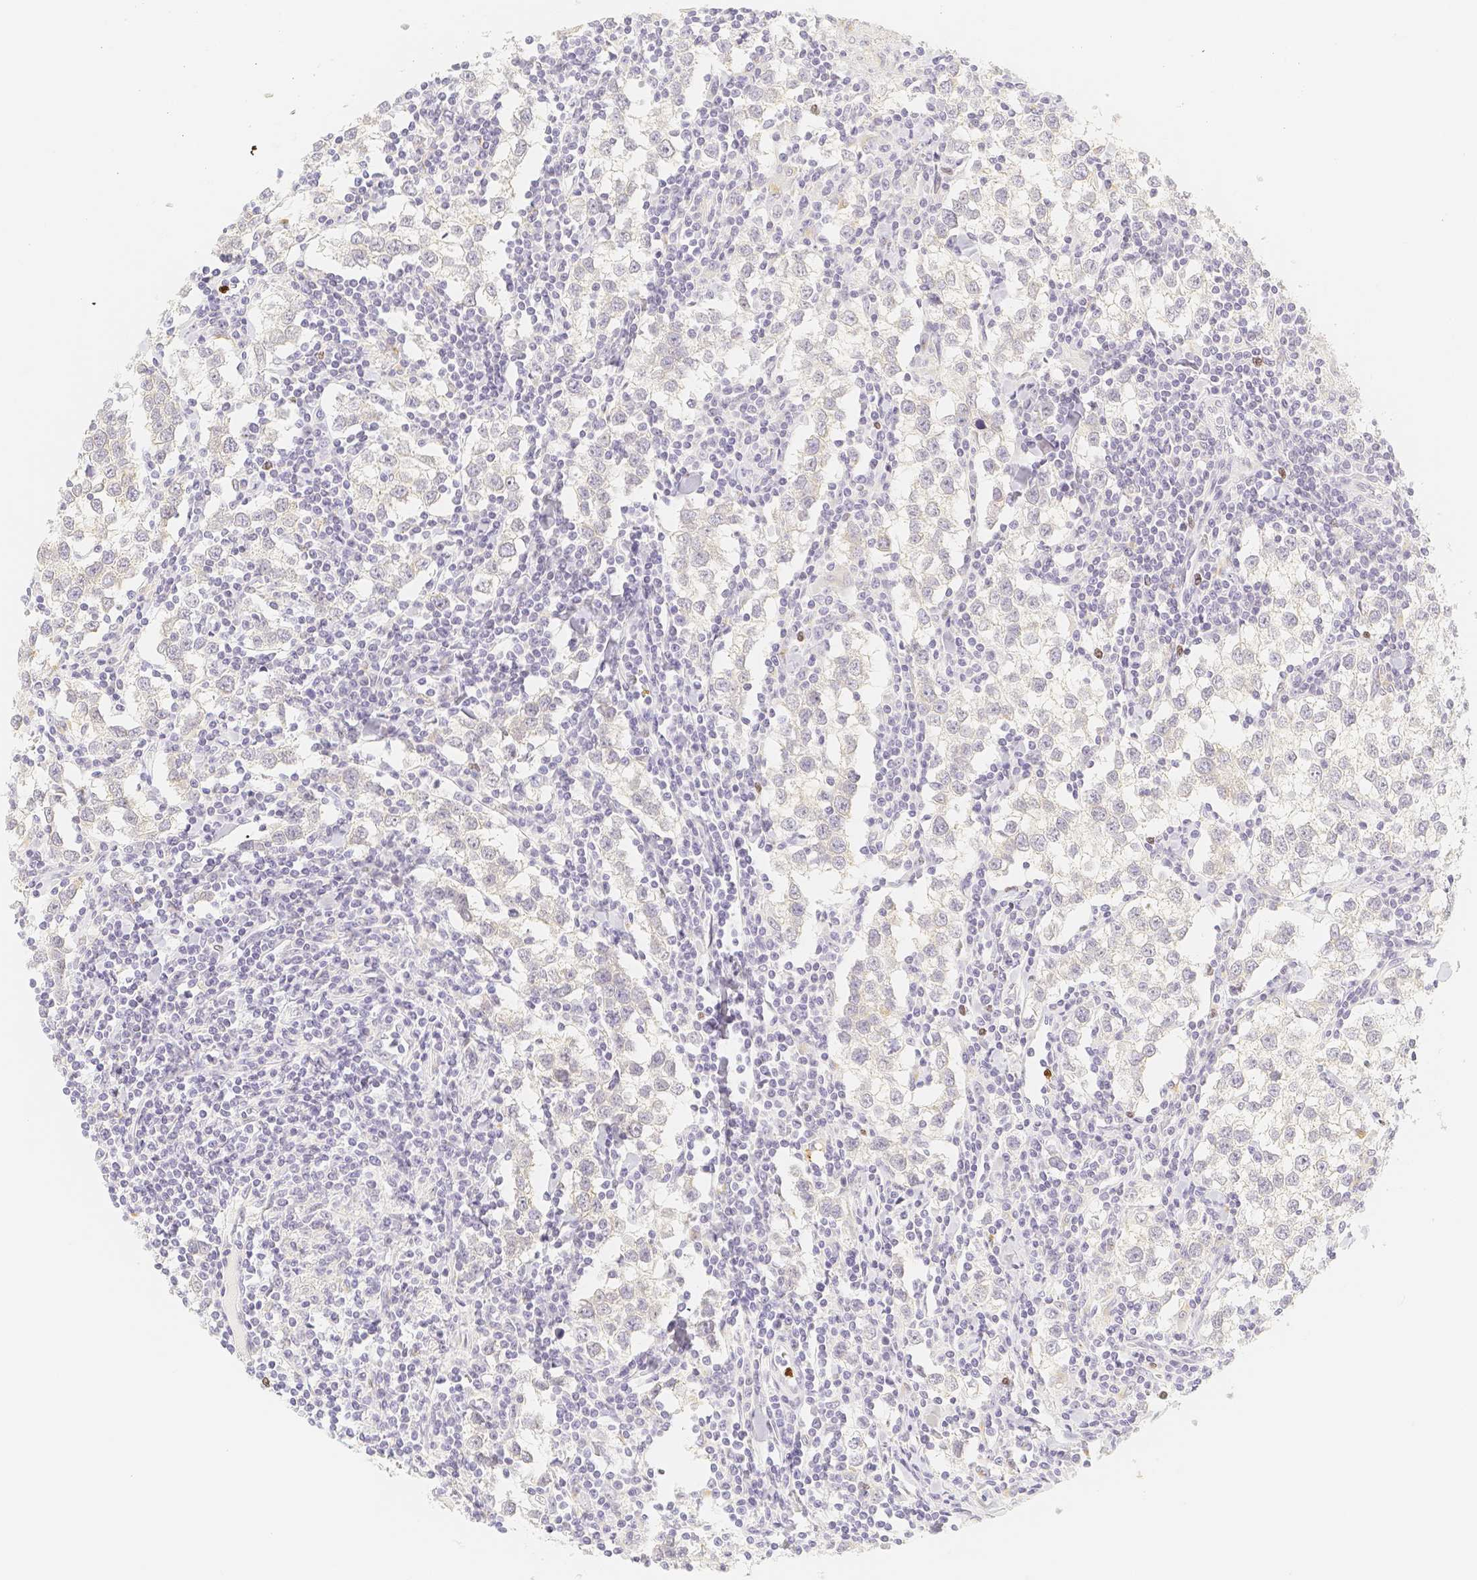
{"staining": {"intensity": "negative", "quantity": "none", "location": "none"}, "tissue": "testis cancer", "cell_type": "Tumor cells", "image_type": "cancer", "snomed": [{"axis": "morphology", "description": "Seminoma, NOS"}, {"axis": "morphology", "description": "Carcinoma, Embryonal, NOS"}, {"axis": "topography", "description": "Testis"}], "caption": "An image of human testis cancer is negative for staining in tumor cells.", "gene": "PADI4", "patient": {"sex": "male", "age": 36}}